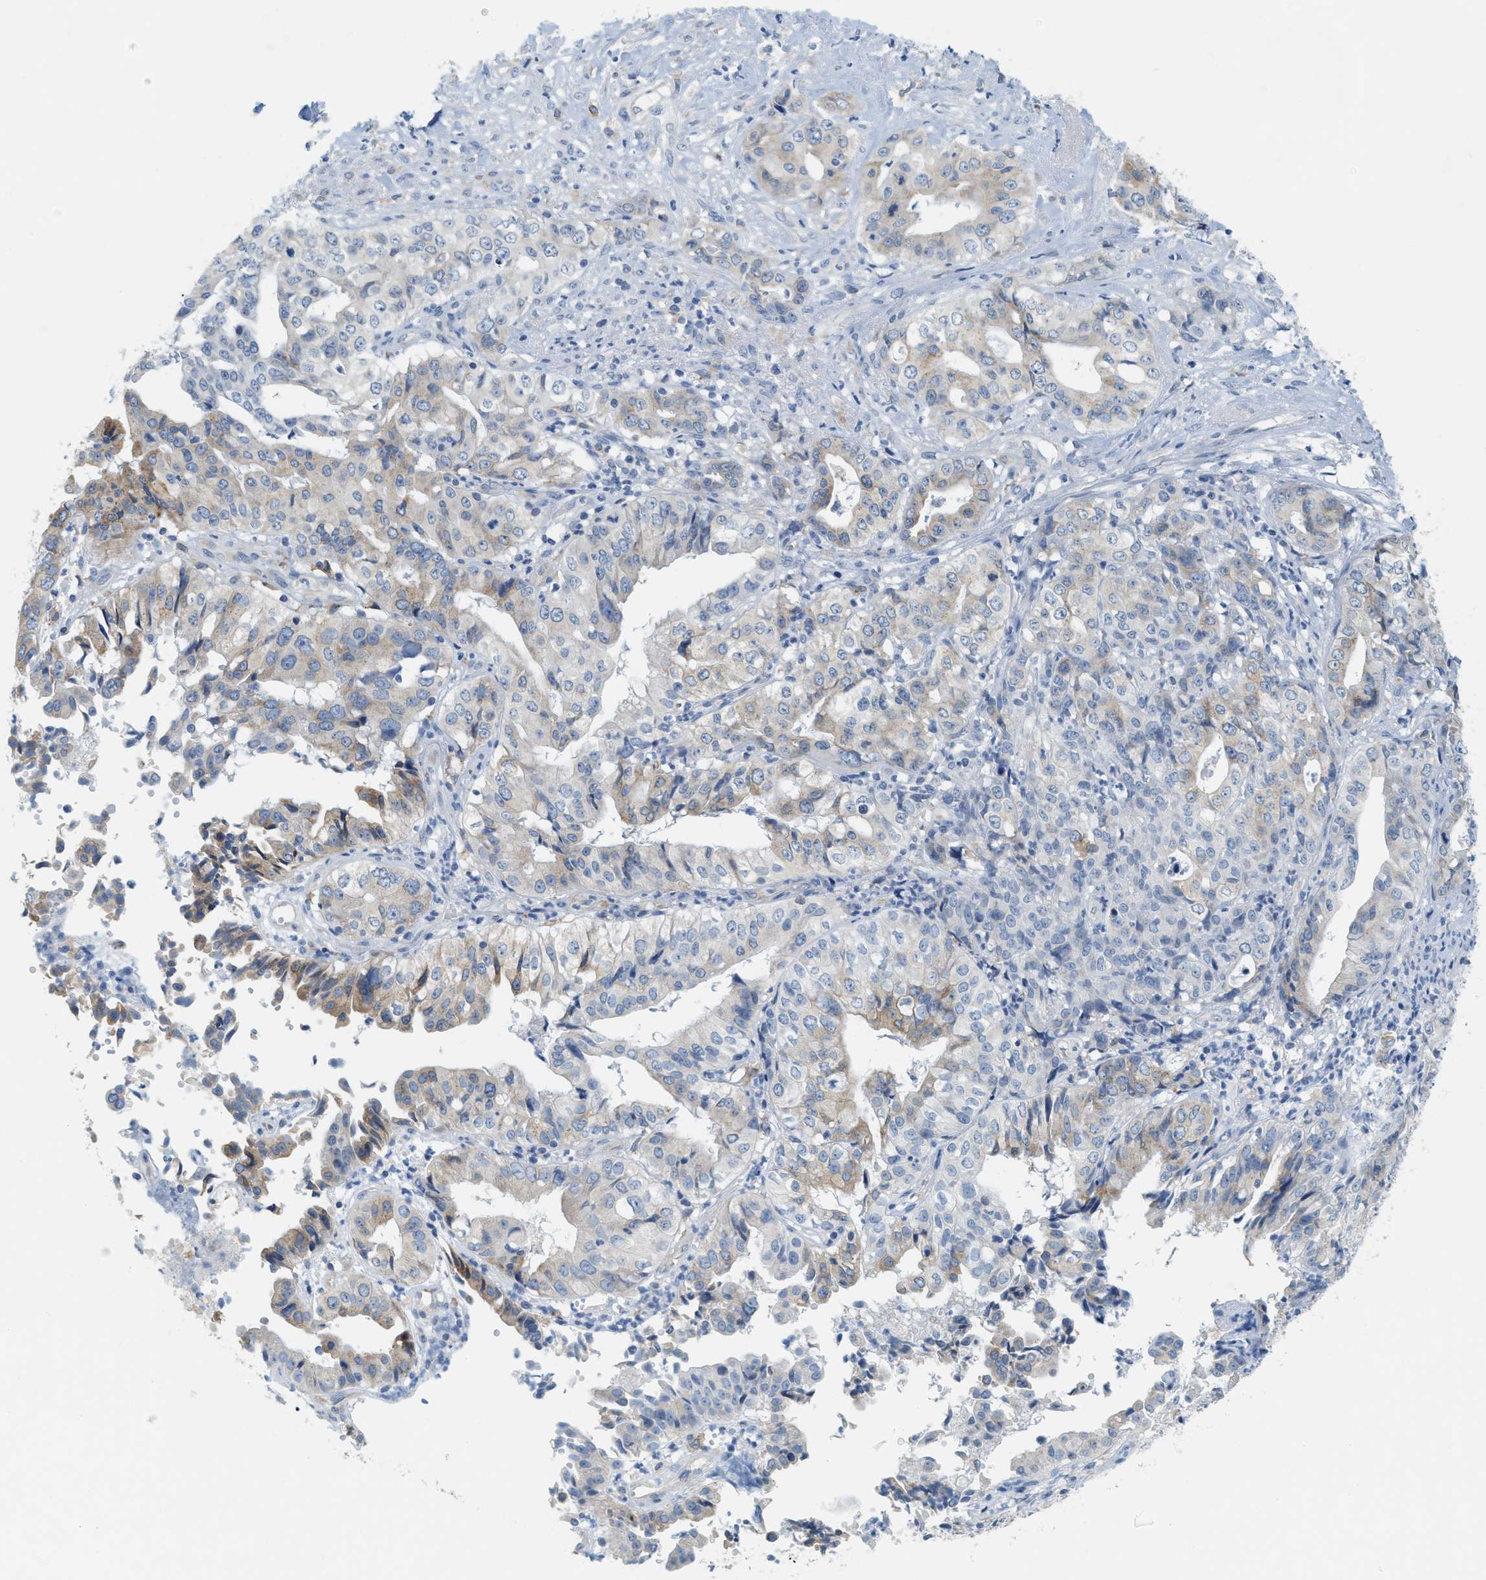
{"staining": {"intensity": "weak", "quantity": "25%-75%", "location": "cytoplasmic/membranous"}, "tissue": "liver cancer", "cell_type": "Tumor cells", "image_type": "cancer", "snomed": [{"axis": "morphology", "description": "Cholangiocarcinoma"}, {"axis": "topography", "description": "Liver"}], "caption": "Tumor cells demonstrate low levels of weak cytoplasmic/membranous positivity in about 25%-75% of cells in human liver cholangiocarcinoma.", "gene": "TEX264", "patient": {"sex": "female", "age": 61}}